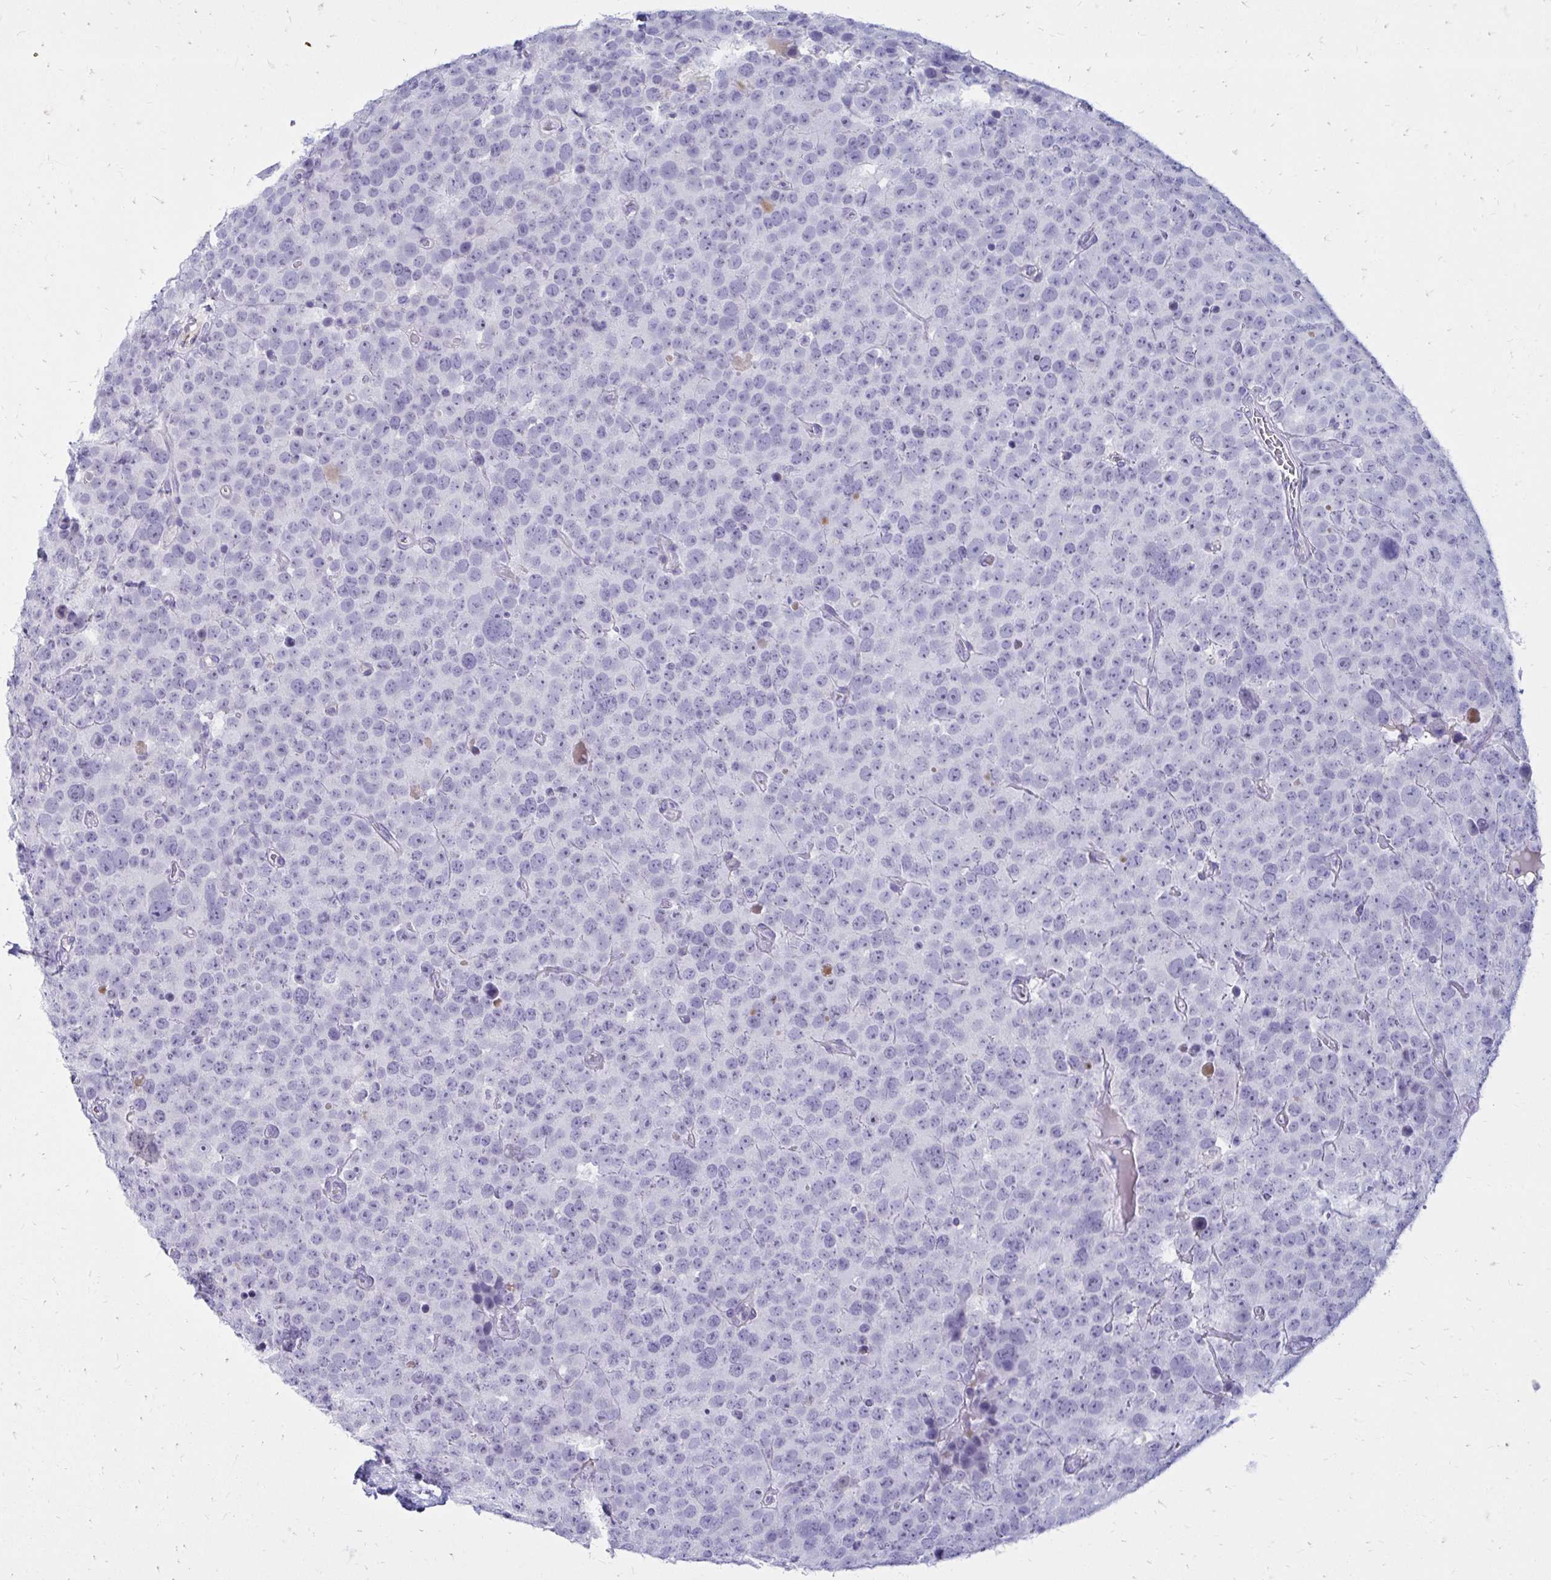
{"staining": {"intensity": "negative", "quantity": "none", "location": "none"}, "tissue": "testis cancer", "cell_type": "Tumor cells", "image_type": "cancer", "snomed": [{"axis": "morphology", "description": "Seminoma, NOS"}, {"axis": "topography", "description": "Testis"}], "caption": "Human seminoma (testis) stained for a protein using immunohistochemistry (IHC) reveals no positivity in tumor cells.", "gene": "NANOGNB", "patient": {"sex": "male", "age": 71}}